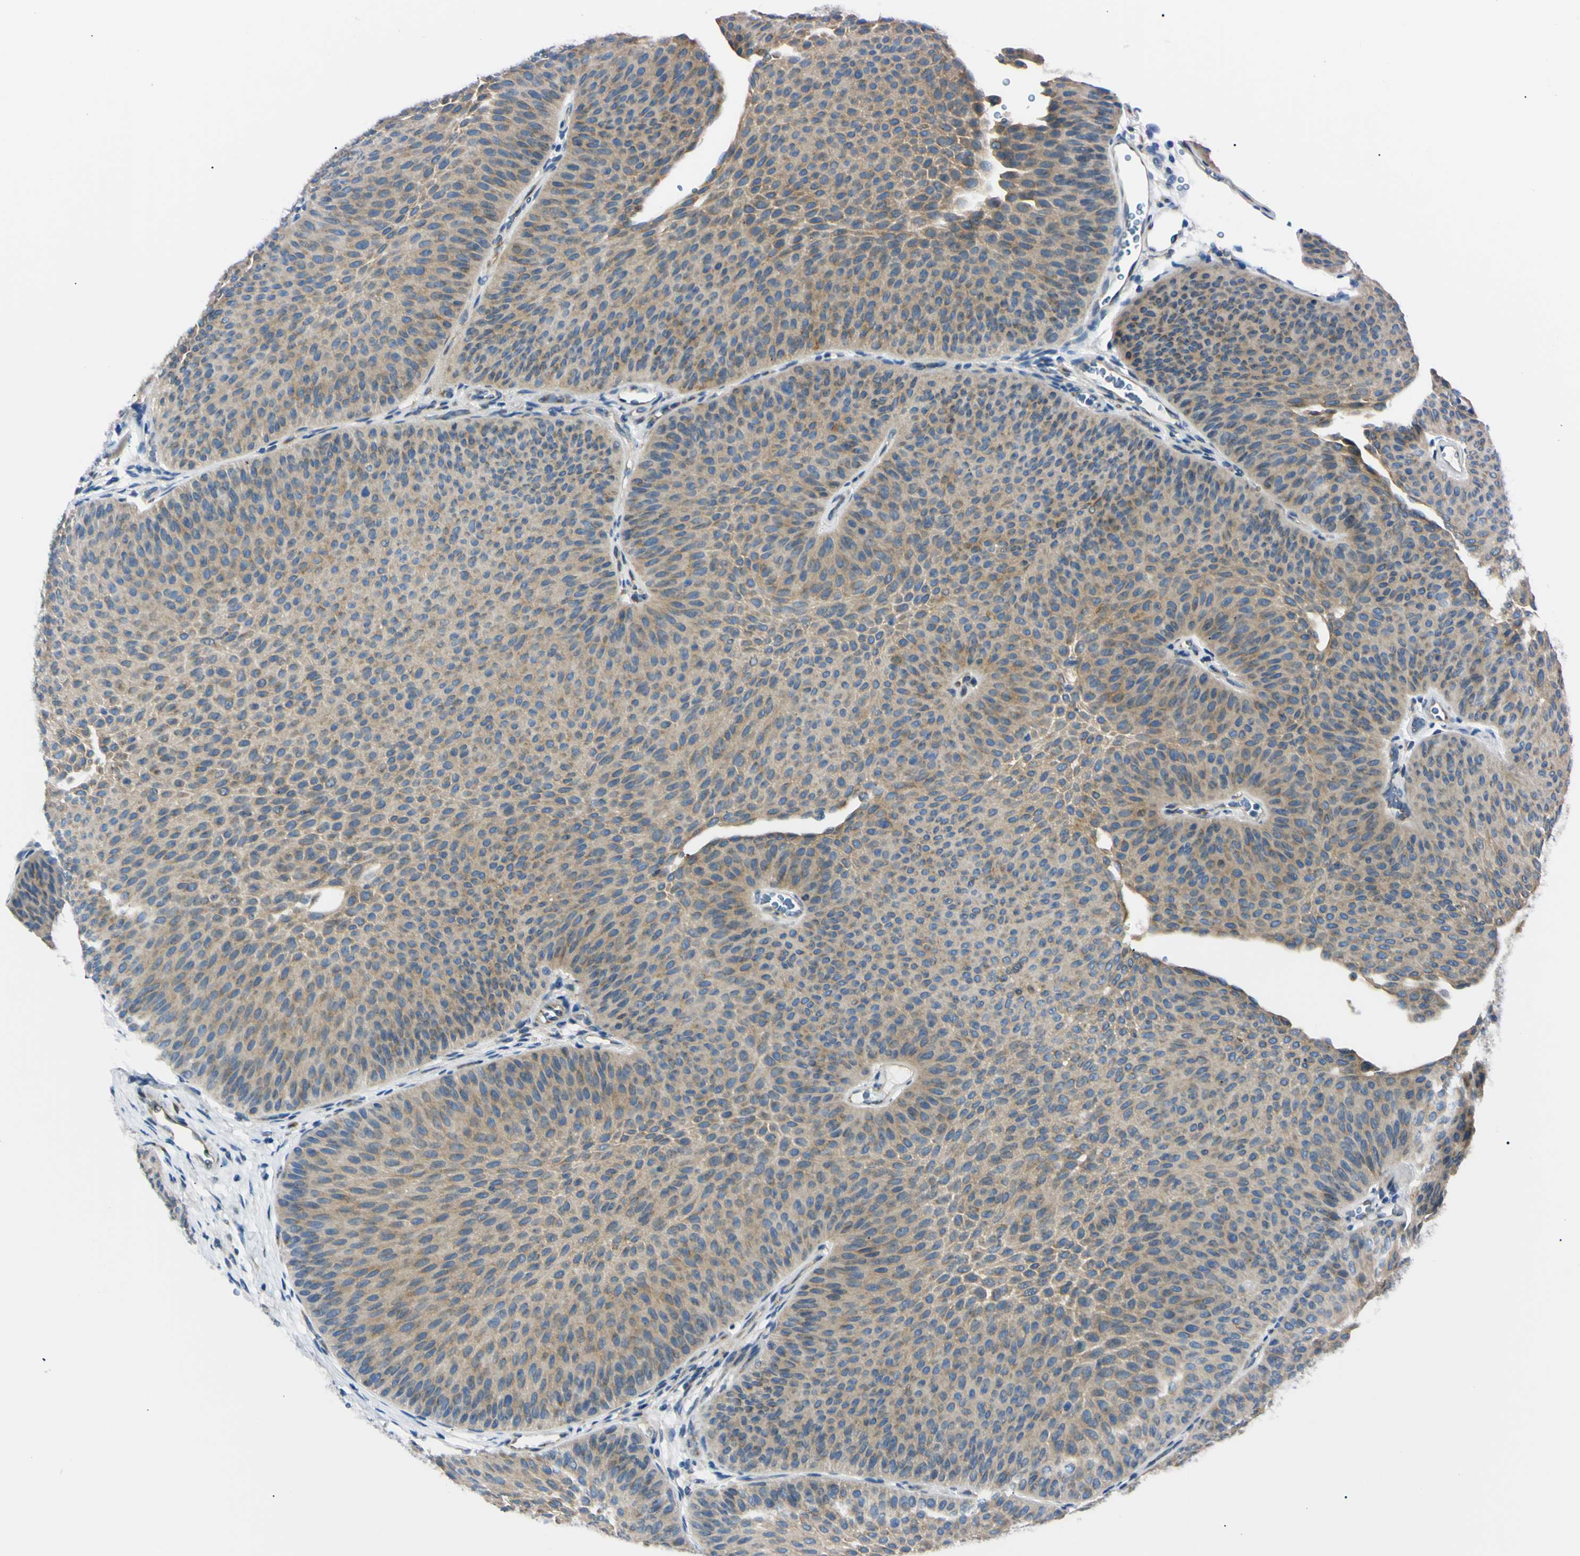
{"staining": {"intensity": "weak", "quantity": ">75%", "location": "cytoplasmic/membranous"}, "tissue": "urothelial cancer", "cell_type": "Tumor cells", "image_type": "cancer", "snomed": [{"axis": "morphology", "description": "Urothelial carcinoma, Low grade"}, {"axis": "topography", "description": "Urinary bladder"}], "caption": "Human urothelial cancer stained with a brown dye demonstrates weak cytoplasmic/membranous positive positivity in approximately >75% of tumor cells.", "gene": "IER3IP1", "patient": {"sex": "female", "age": 60}}